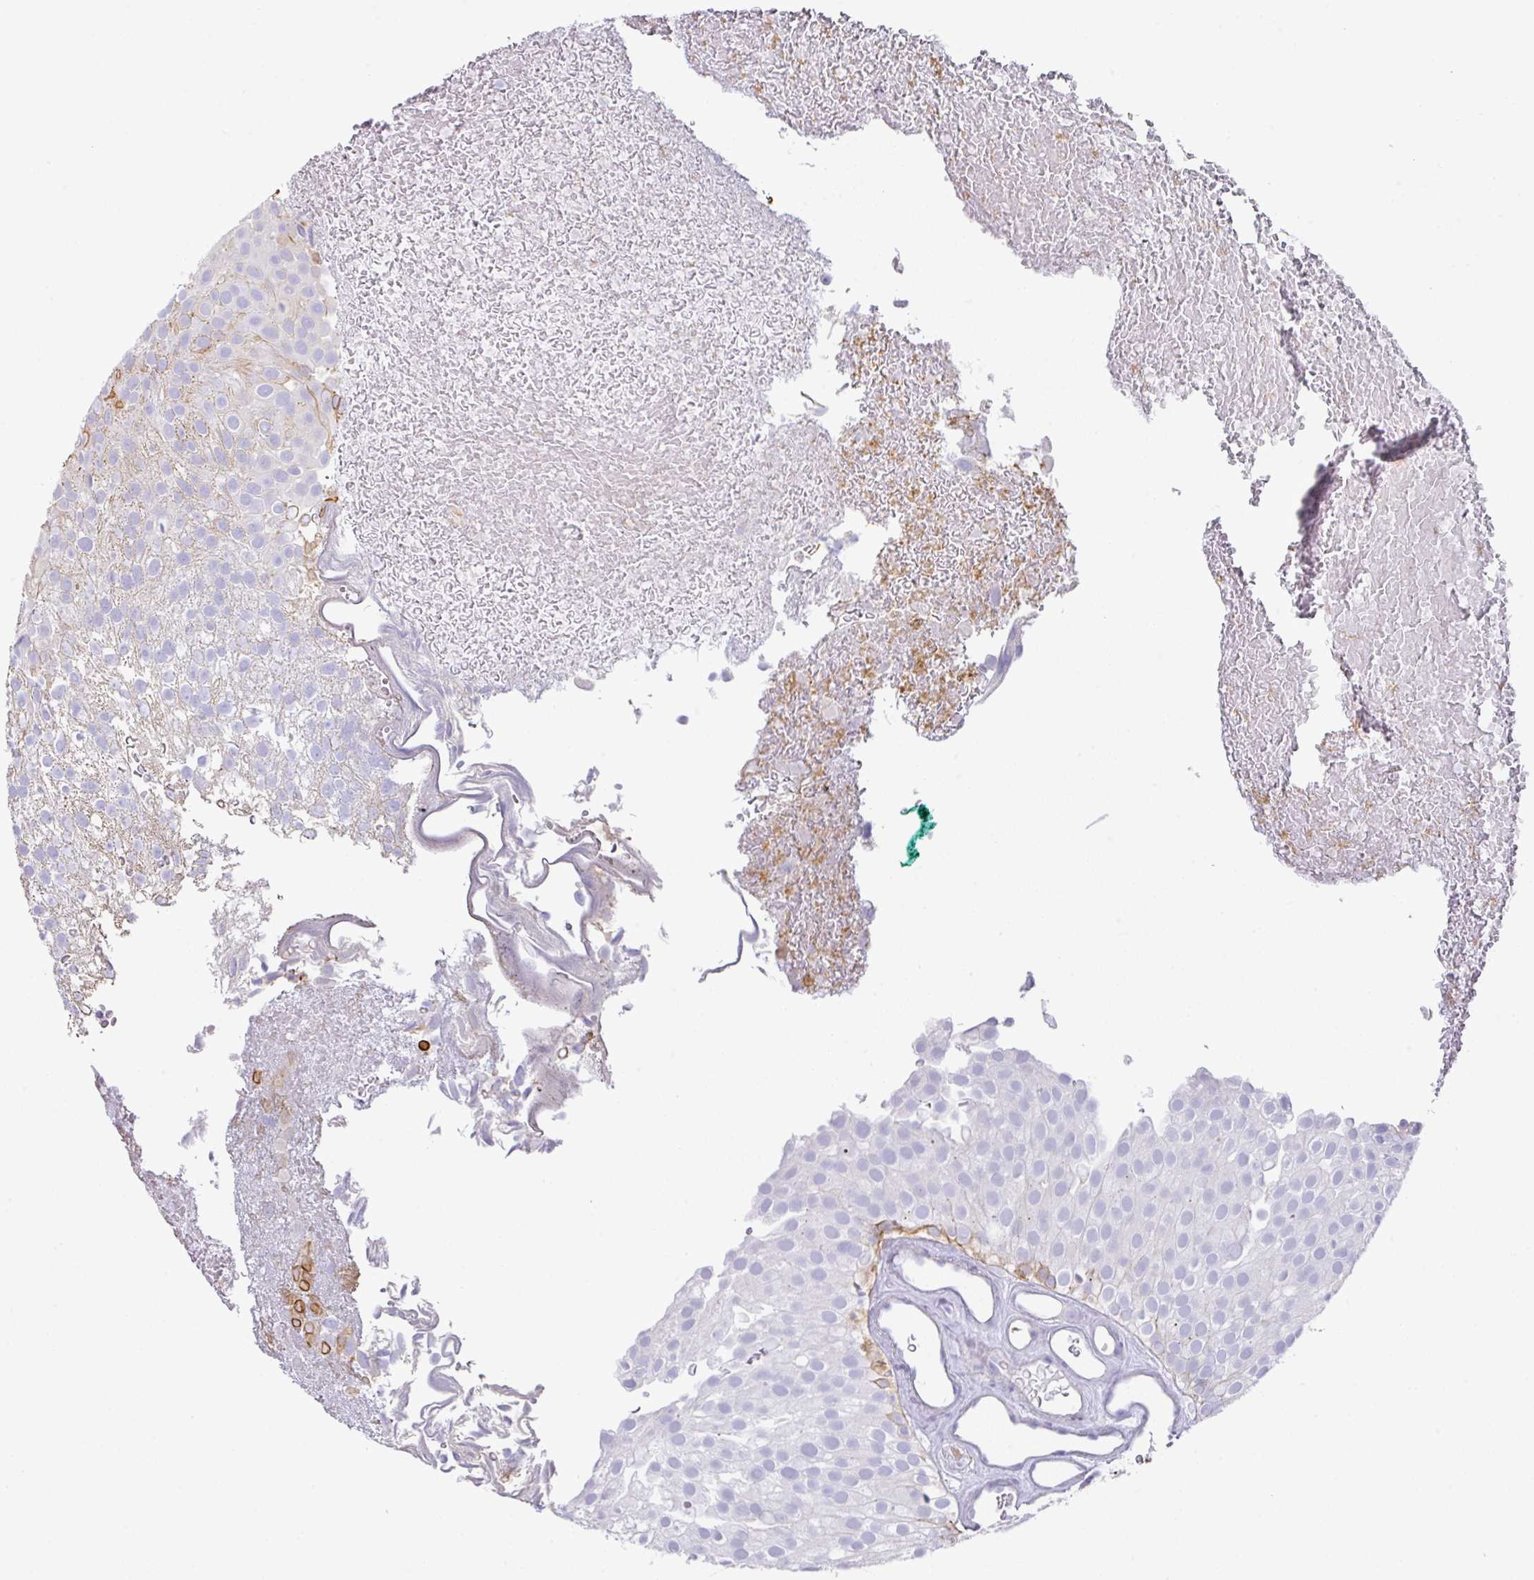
{"staining": {"intensity": "moderate", "quantity": "<25%", "location": "cytoplasmic/membranous"}, "tissue": "urothelial cancer", "cell_type": "Tumor cells", "image_type": "cancer", "snomed": [{"axis": "morphology", "description": "Urothelial carcinoma, Low grade"}, {"axis": "topography", "description": "Urinary bladder"}], "caption": "Human urothelial cancer stained for a protein (brown) displays moderate cytoplasmic/membranous positive staining in approximately <25% of tumor cells.", "gene": "TARM1", "patient": {"sex": "male", "age": 78}}